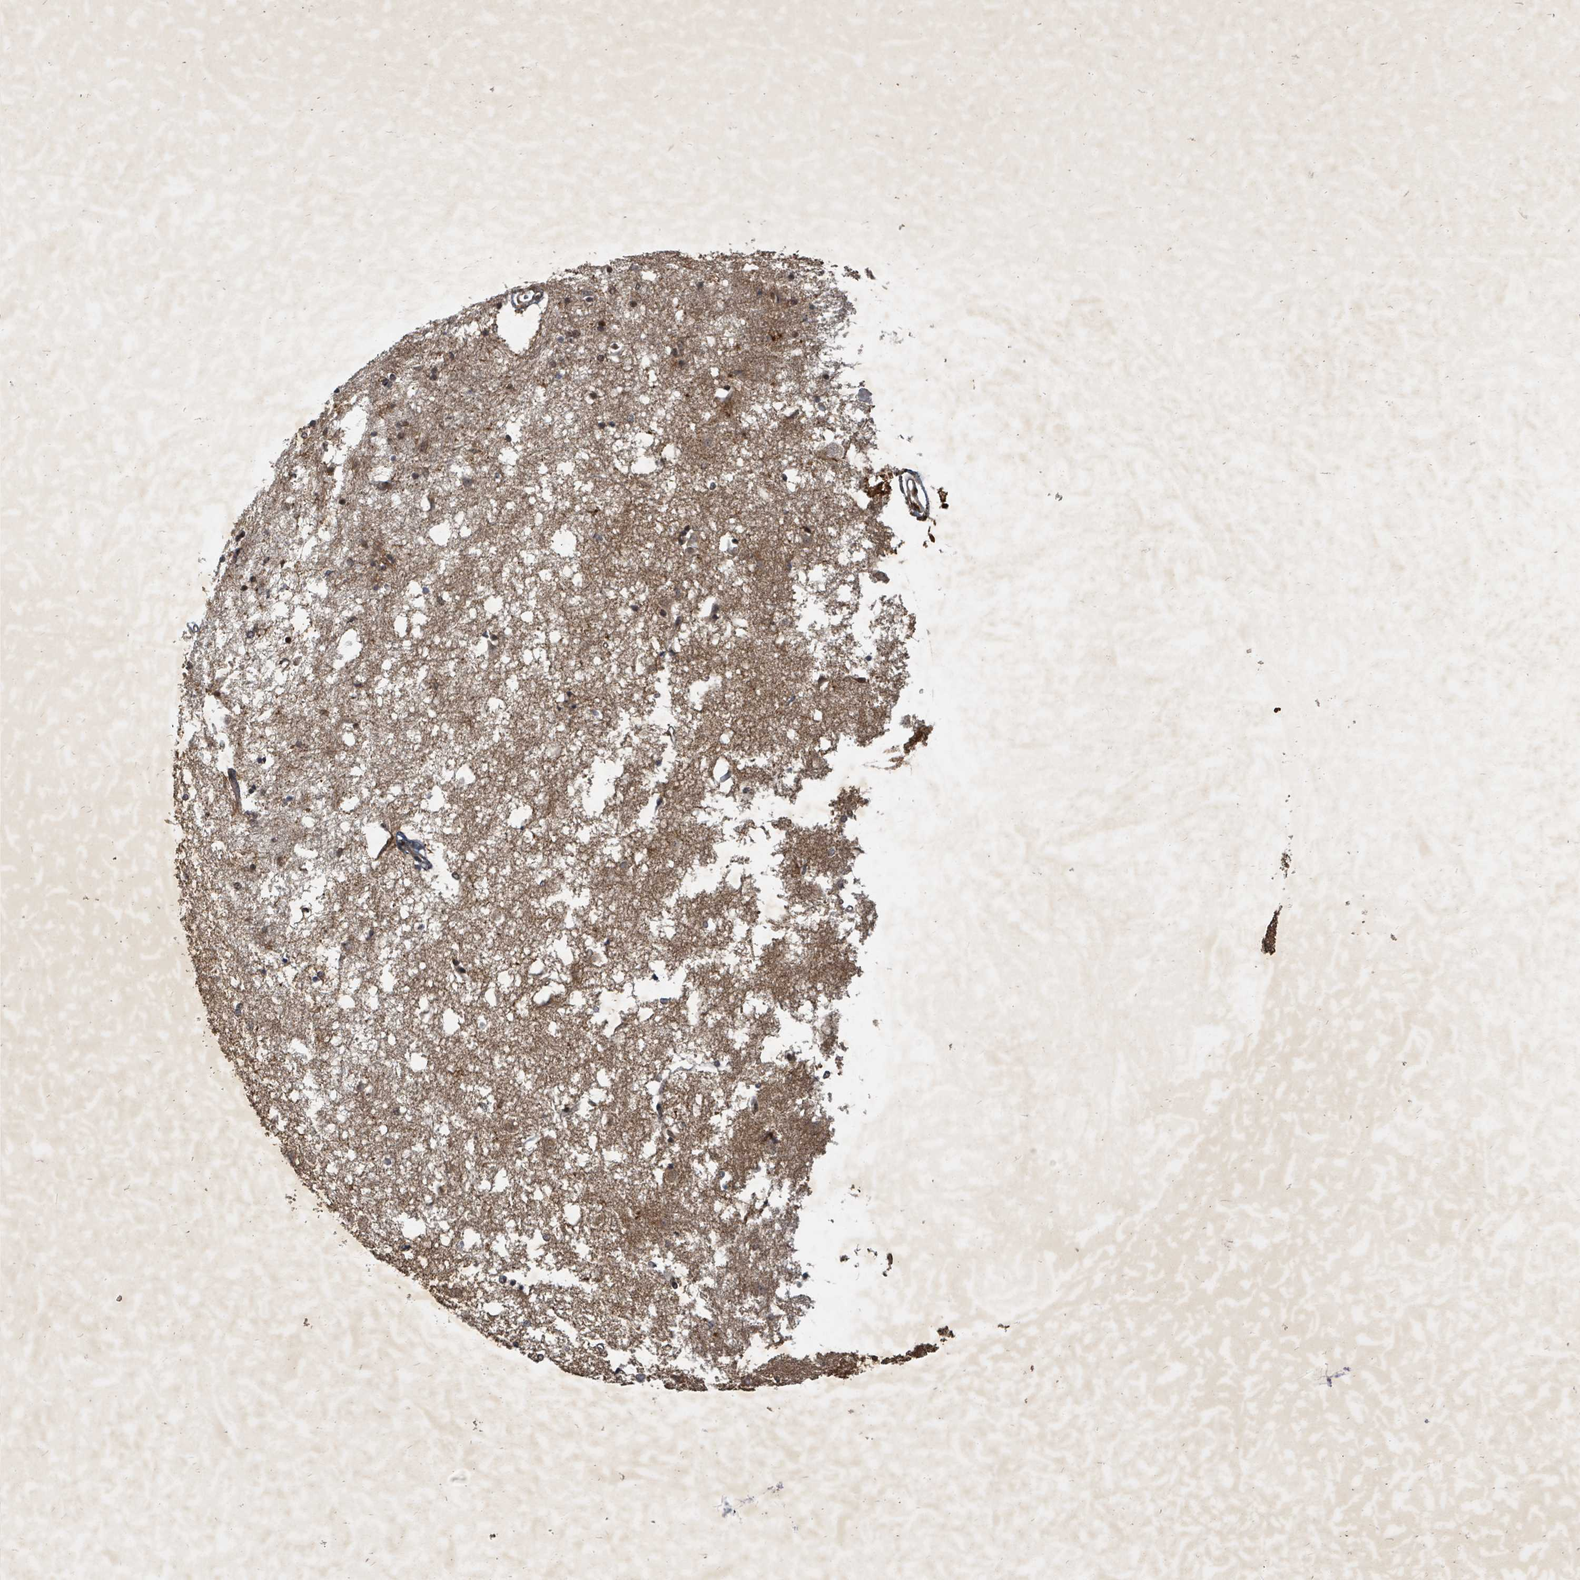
{"staining": {"intensity": "moderate", "quantity": "25%-75%", "location": "cytoplasmic/membranous,nuclear"}, "tissue": "caudate", "cell_type": "Glial cells", "image_type": "normal", "snomed": [{"axis": "morphology", "description": "Normal tissue, NOS"}, {"axis": "topography", "description": "Lateral ventricle wall"}], "caption": "Caudate stained for a protein (brown) demonstrates moderate cytoplasmic/membranous,nuclear positive positivity in about 25%-75% of glial cells.", "gene": "KDM4E", "patient": {"sex": "male", "age": 45}}